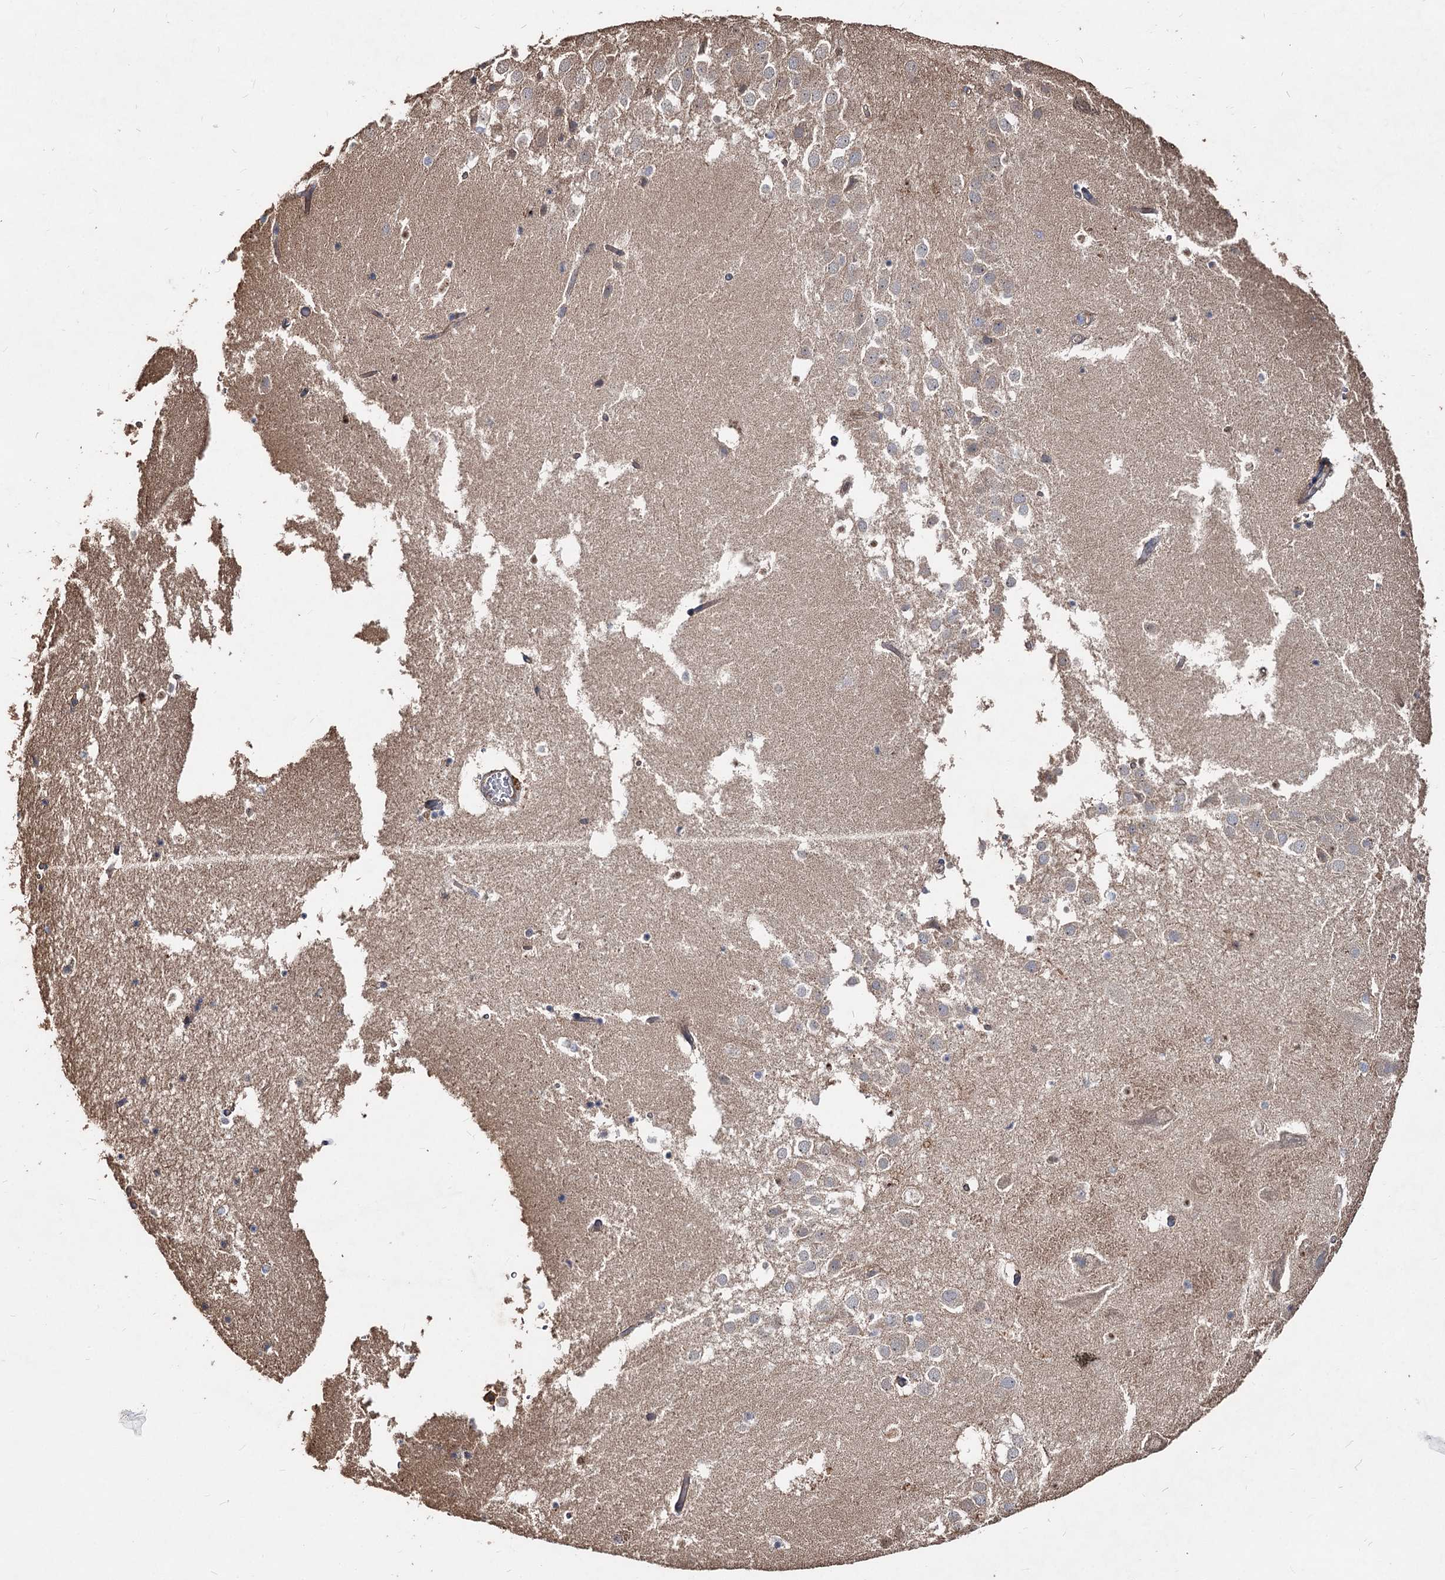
{"staining": {"intensity": "weak", "quantity": "<25%", "location": "cytoplasmic/membranous"}, "tissue": "hippocampus", "cell_type": "Glial cells", "image_type": "normal", "snomed": [{"axis": "morphology", "description": "Normal tissue, NOS"}, {"axis": "topography", "description": "Hippocampus"}], "caption": "Immunohistochemical staining of benign hippocampus shows no significant staining in glial cells. Nuclei are stained in blue.", "gene": "SPART", "patient": {"sex": "female", "age": 52}}